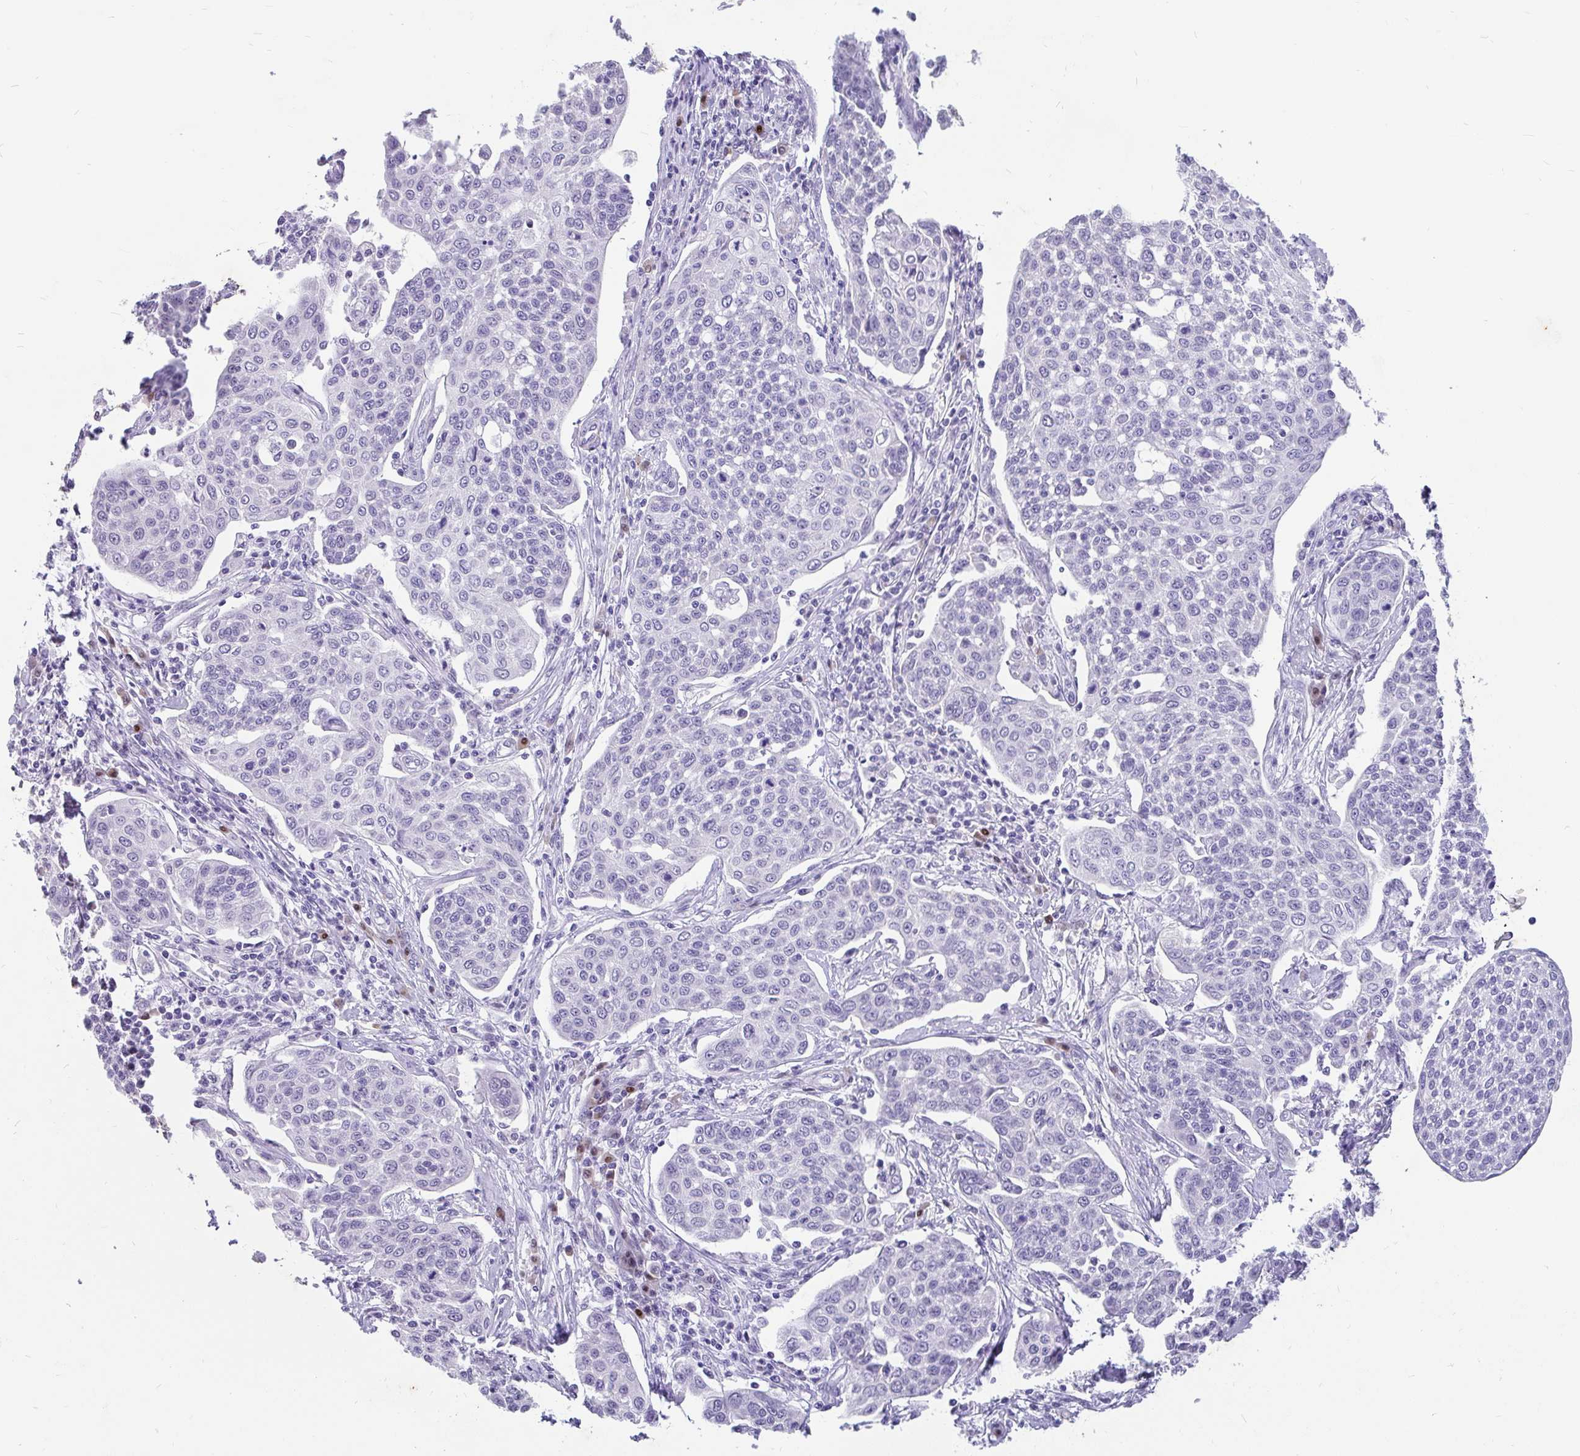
{"staining": {"intensity": "negative", "quantity": "none", "location": "none"}, "tissue": "cervical cancer", "cell_type": "Tumor cells", "image_type": "cancer", "snomed": [{"axis": "morphology", "description": "Squamous cell carcinoma, NOS"}, {"axis": "topography", "description": "Cervix"}], "caption": "A photomicrograph of human cervical cancer (squamous cell carcinoma) is negative for staining in tumor cells.", "gene": "EML5", "patient": {"sex": "female", "age": 34}}